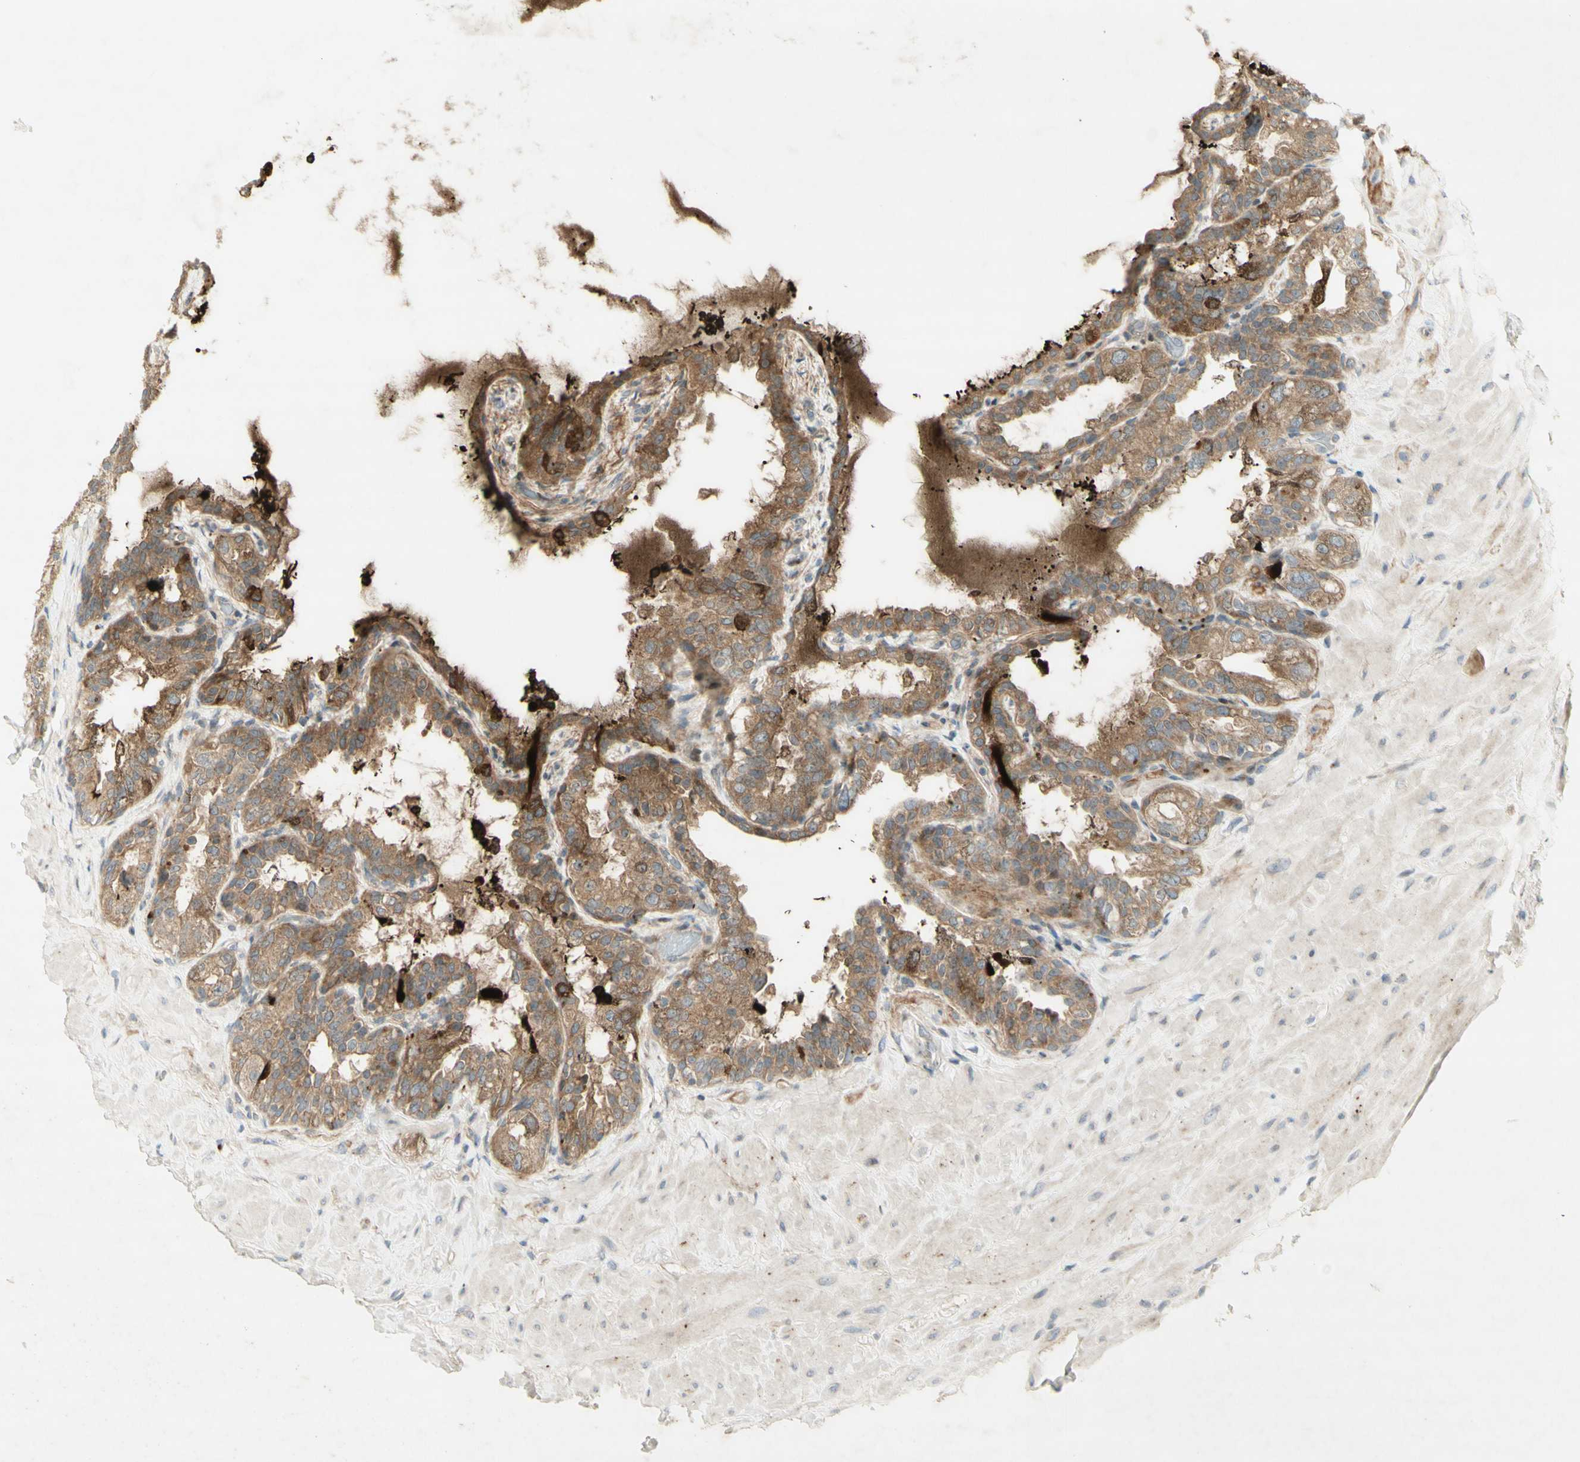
{"staining": {"intensity": "moderate", "quantity": ">75%", "location": "cytoplasmic/membranous"}, "tissue": "seminal vesicle", "cell_type": "Glandular cells", "image_type": "normal", "snomed": [{"axis": "morphology", "description": "Normal tissue, NOS"}, {"axis": "topography", "description": "Seminal veicle"}], "caption": "This micrograph displays immunohistochemistry (IHC) staining of unremarkable human seminal vesicle, with medium moderate cytoplasmic/membranous expression in approximately >75% of glandular cells.", "gene": "ETF1", "patient": {"sex": "male", "age": 68}}